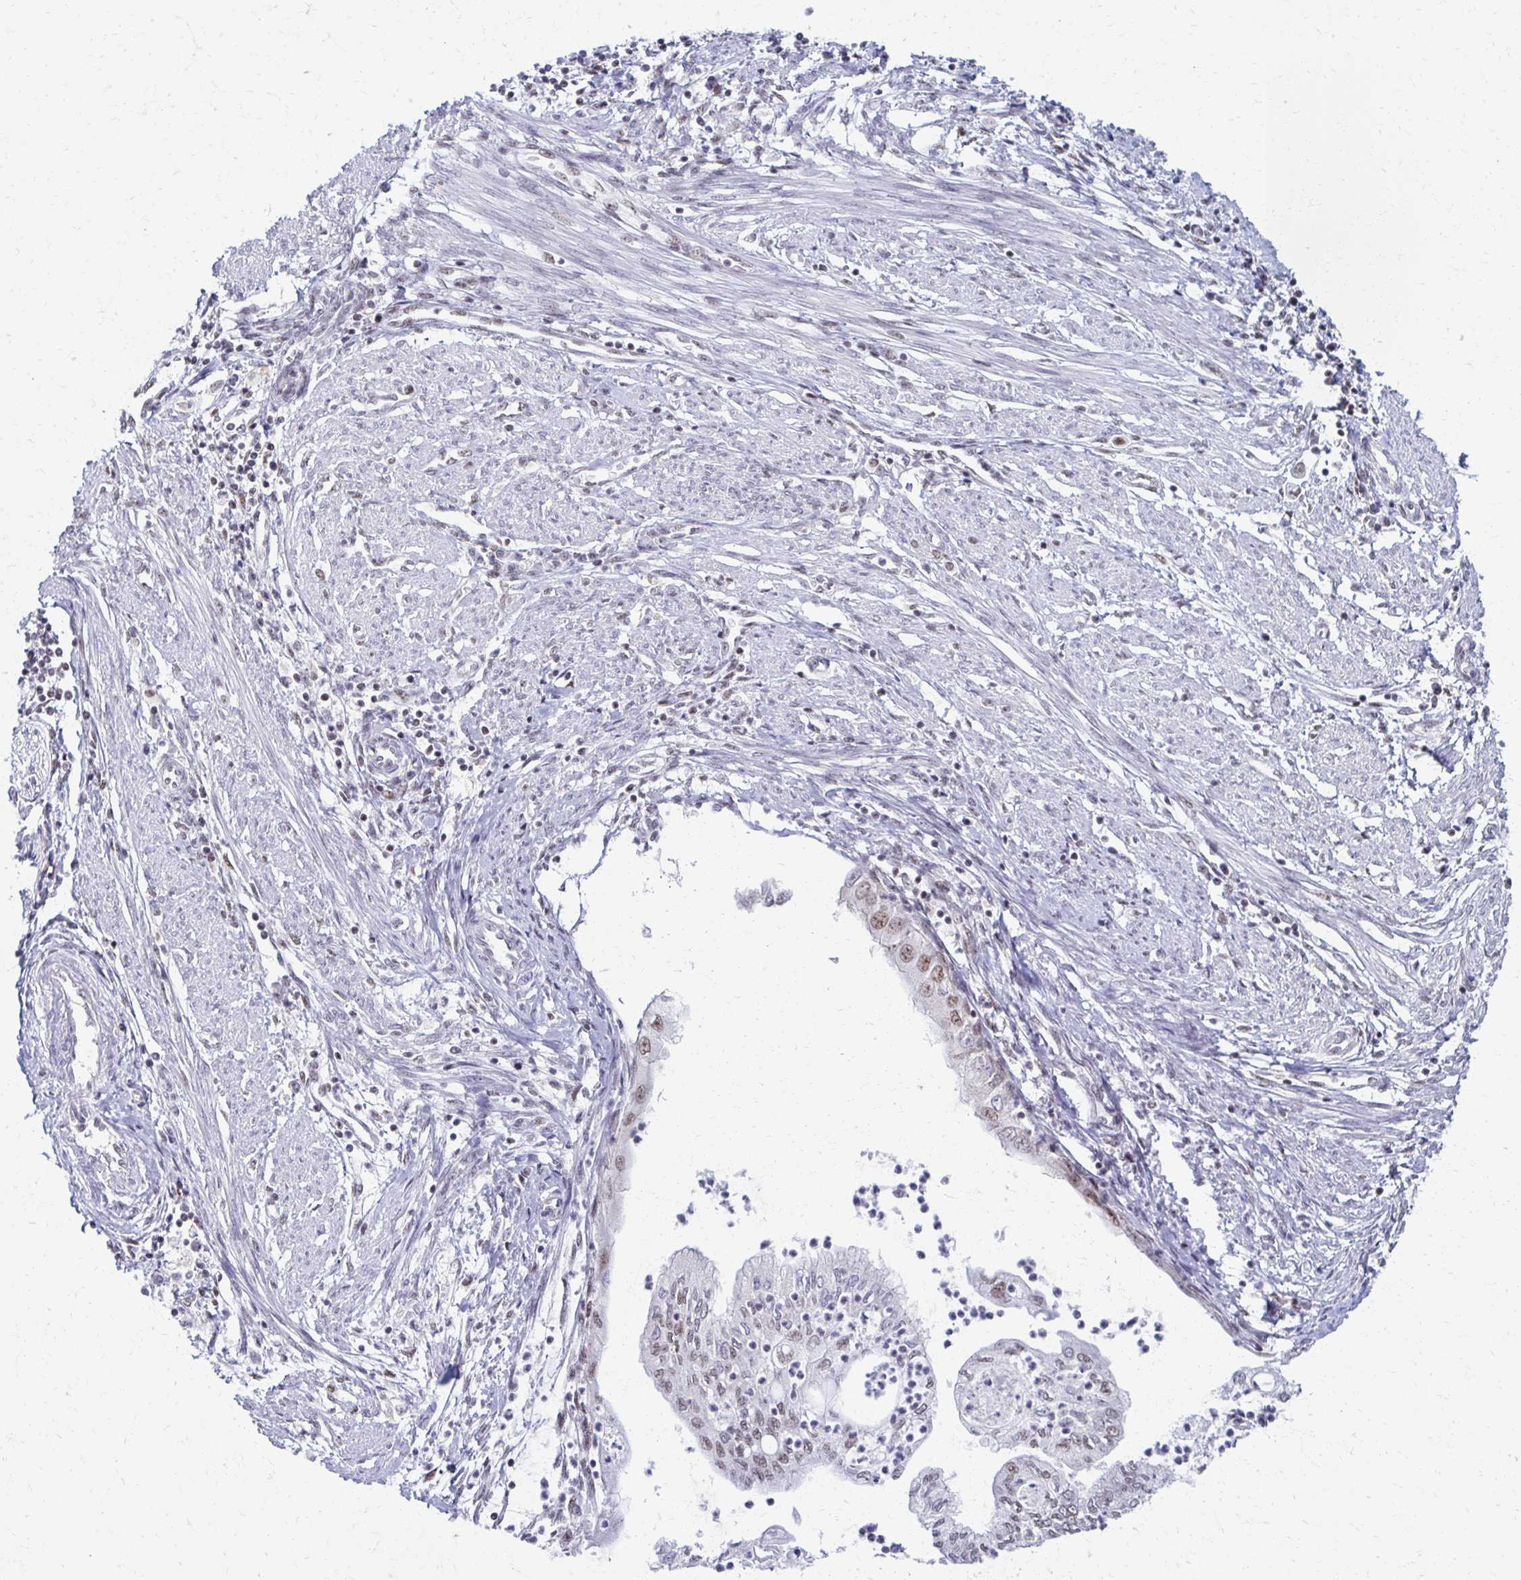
{"staining": {"intensity": "weak", "quantity": "<25%", "location": "nuclear"}, "tissue": "endometrial cancer", "cell_type": "Tumor cells", "image_type": "cancer", "snomed": [{"axis": "morphology", "description": "Adenocarcinoma, NOS"}, {"axis": "topography", "description": "Endometrium"}], "caption": "The image reveals no significant expression in tumor cells of endometrial cancer (adenocarcinoma).", "gene": "IRF7", "patient": {"sex": "female", "age": 75}}